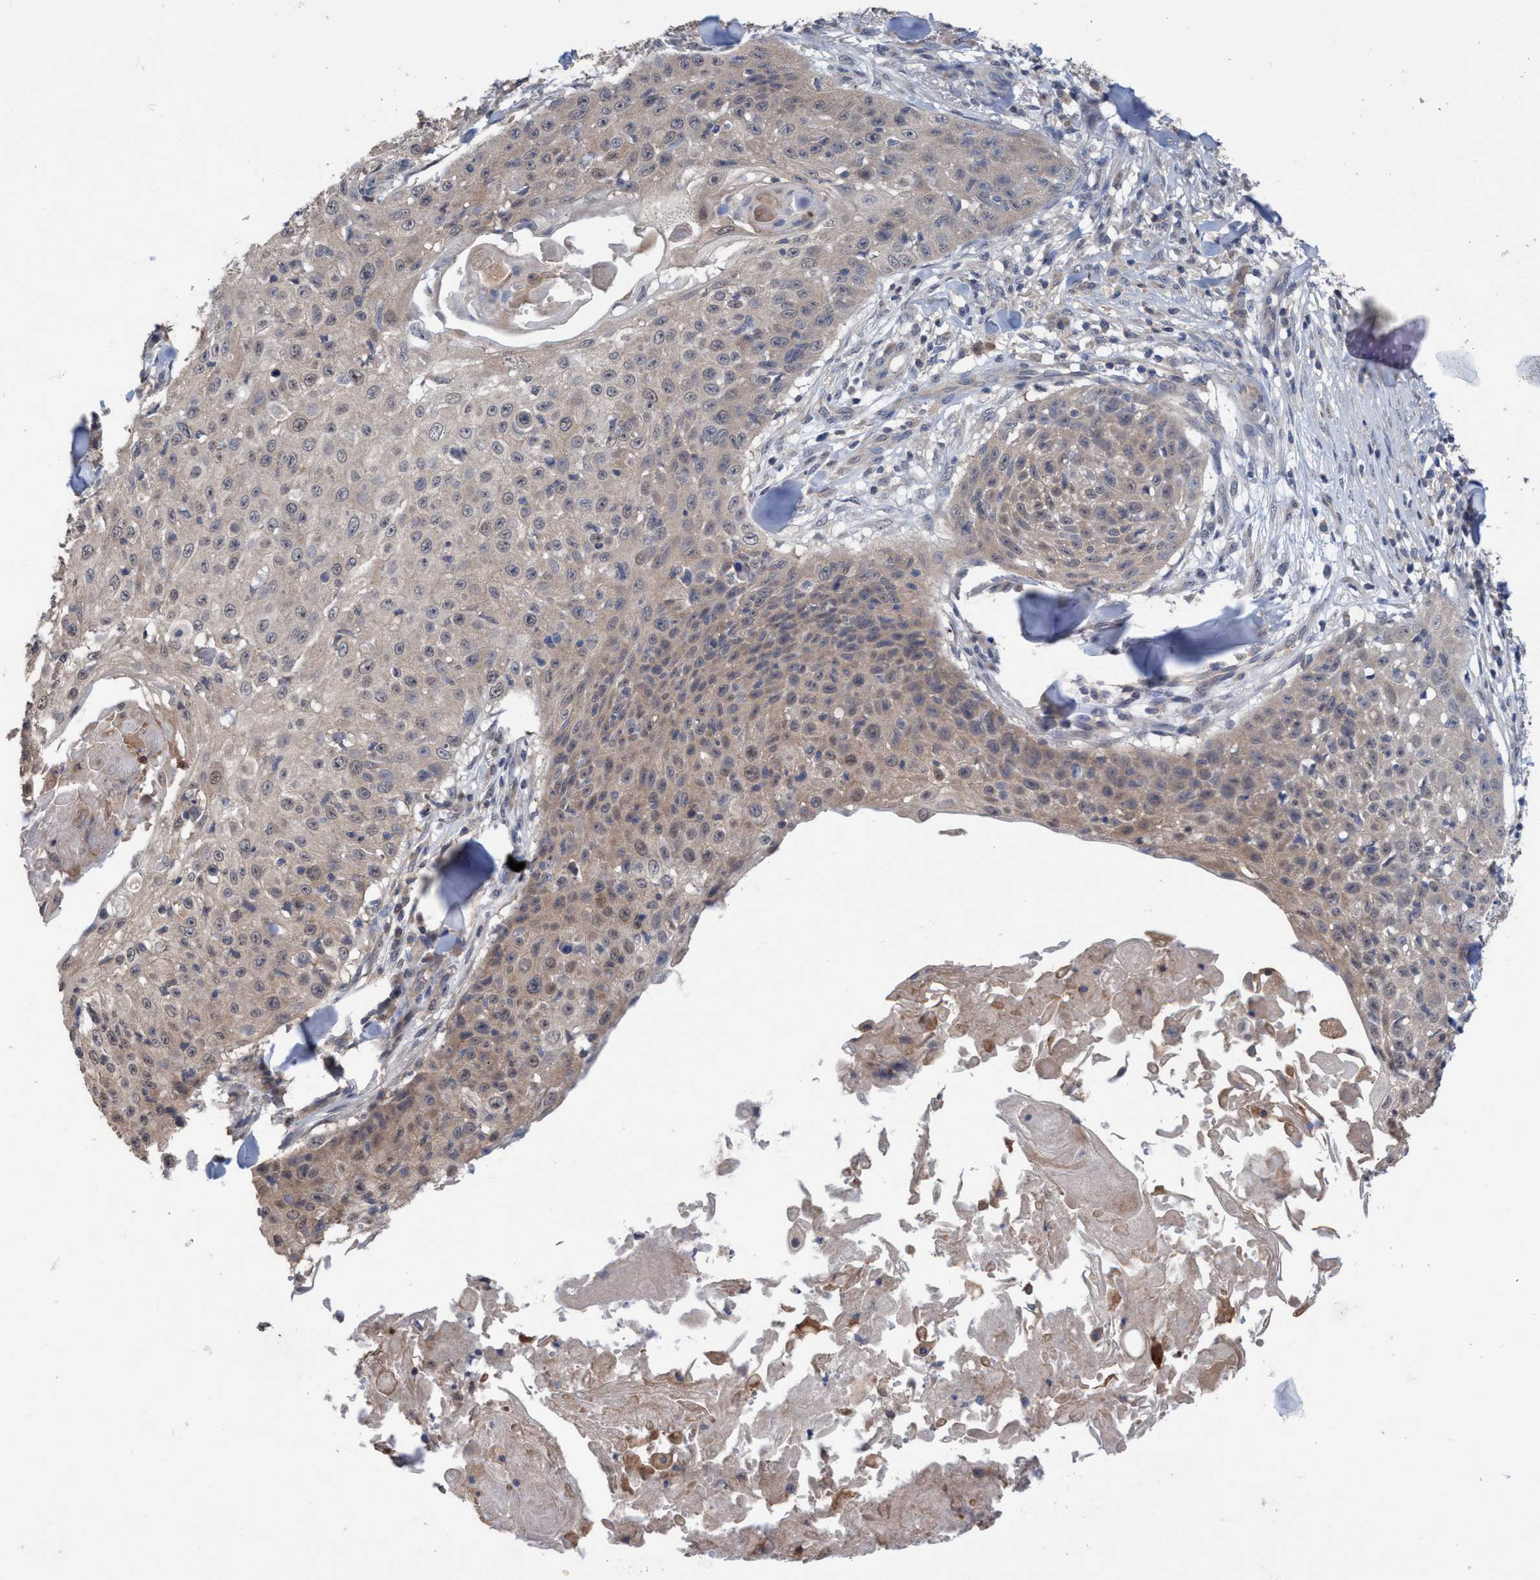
{"staining": {"intensity": "weak", "quantity": ">75%", "location": "cytoplasmic/membranous"}, "tissue": "skin cancer", "cell_type": "Tumor cells", "image_type": "cancer", "snomed": [{"axis": "morphology", "description": "Squamous cell carcinoma, NOS"}, {"axis": "topography", "description": "Skin"}], "caption": "IHC staining of skin squamous cell carcinoma, which demonstrates low levels of weak cytoplasmic/membranous positivity in approximately >75% of tumor cells indicating weak cytoplasmic/membranous protein staining. The staining was performed using DAB (3,3'-diaminobenzidine) (brown) for protein detection and nuclei were counterstained in hematoxylin (blue).", "gene": "GLOD4", "patient": {"sex": "male", "age": 86}}